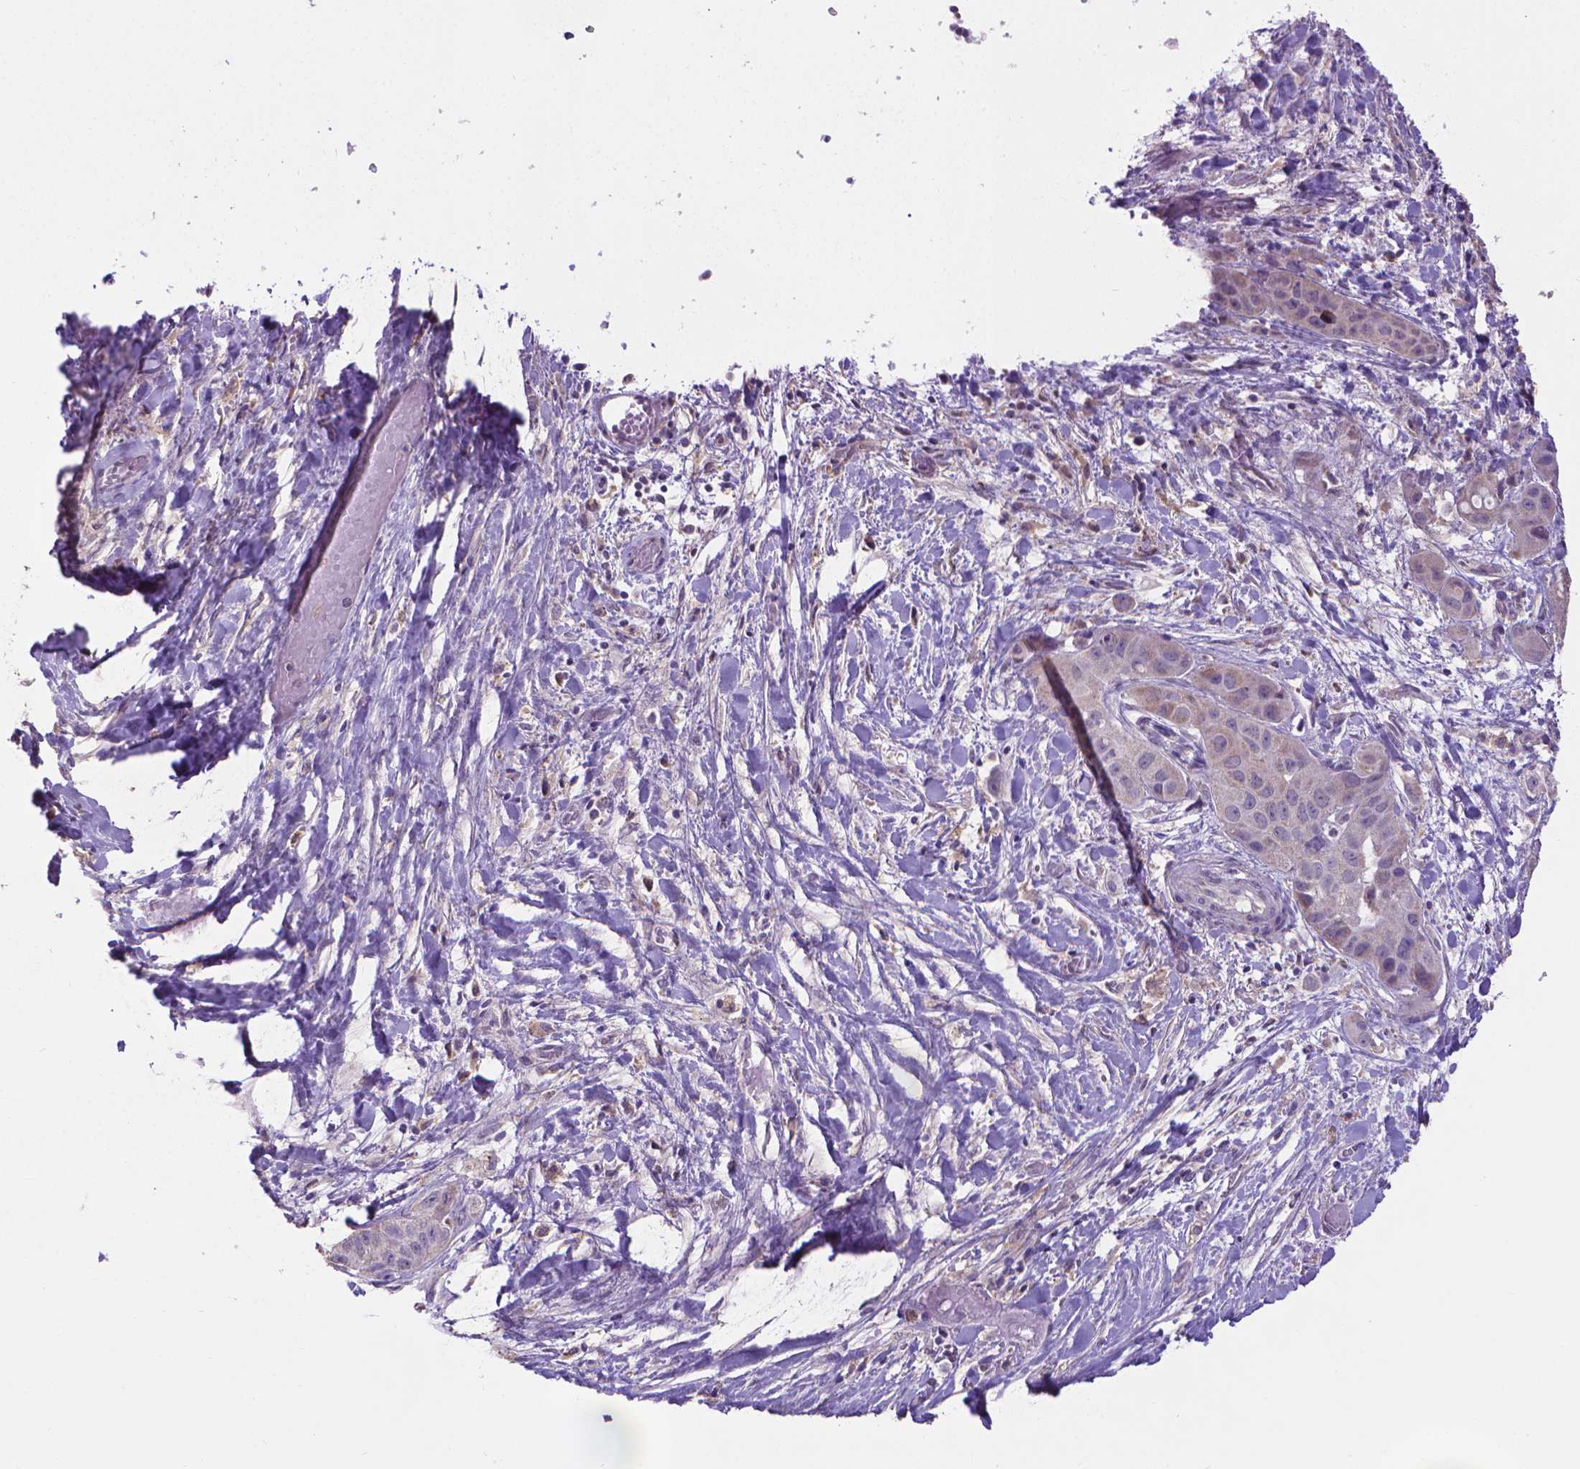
{"staining": {"intensity": "negative", "quantity": "none", "location": "none"}, "tissue": "liver cancer", "cell_type": "Tumor cells", "image_type": "cancer", "snomed": [{"axis": "morphology", "description": "Cholangiocarcinoma"}, {"axis": "topography", "description": "Liver"}], "caption": "Immunohistochemistry (IHC) image of human liver cancer stained for a protein (brown), which exhibits no expression in tumor cells. The staining is performed using DAB brown chromogen with nuclei counter-stained in using hematoxylin.", "gene": "GPR63", "patient": {"sex": "female", "age": 52}}